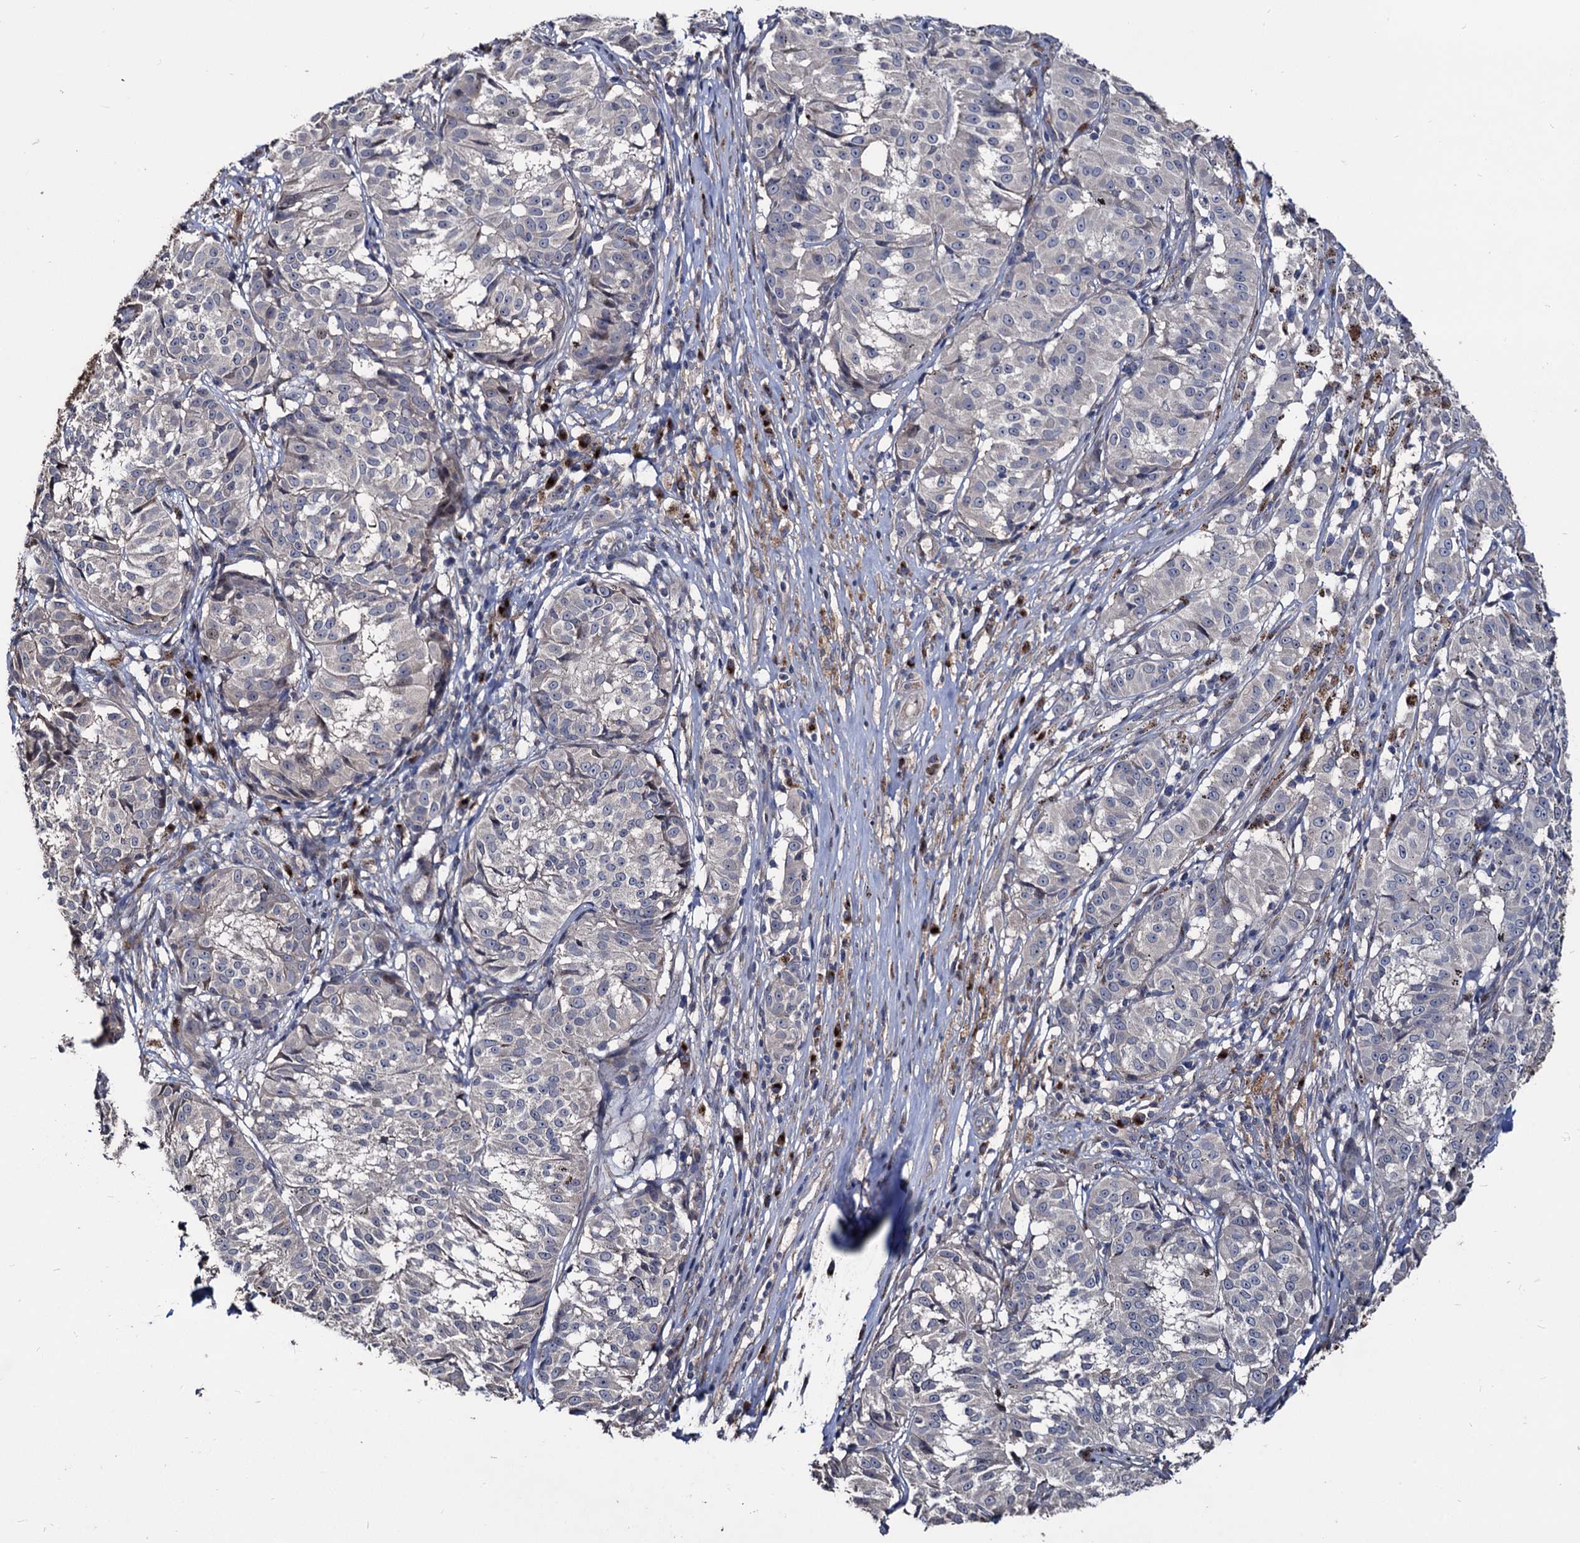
{"staining": {"intensity": "negative", "quantity": "none", "location": "none"}, "tissue": "melanoma", "cell_type": "Tumor cells", "image_type": "cancer", "snomed": [{"axis": "morphology", "description": "Malignant melanoma, NOS"}, {"axis": "topography", "description": "Skin"}], "caption": "Immunohistochemistry (IHC) of human malignant melanoma shows no expression in tumor cells.", "gene": "SMAGP", "patient": {"sex": "female", "age": 72}}